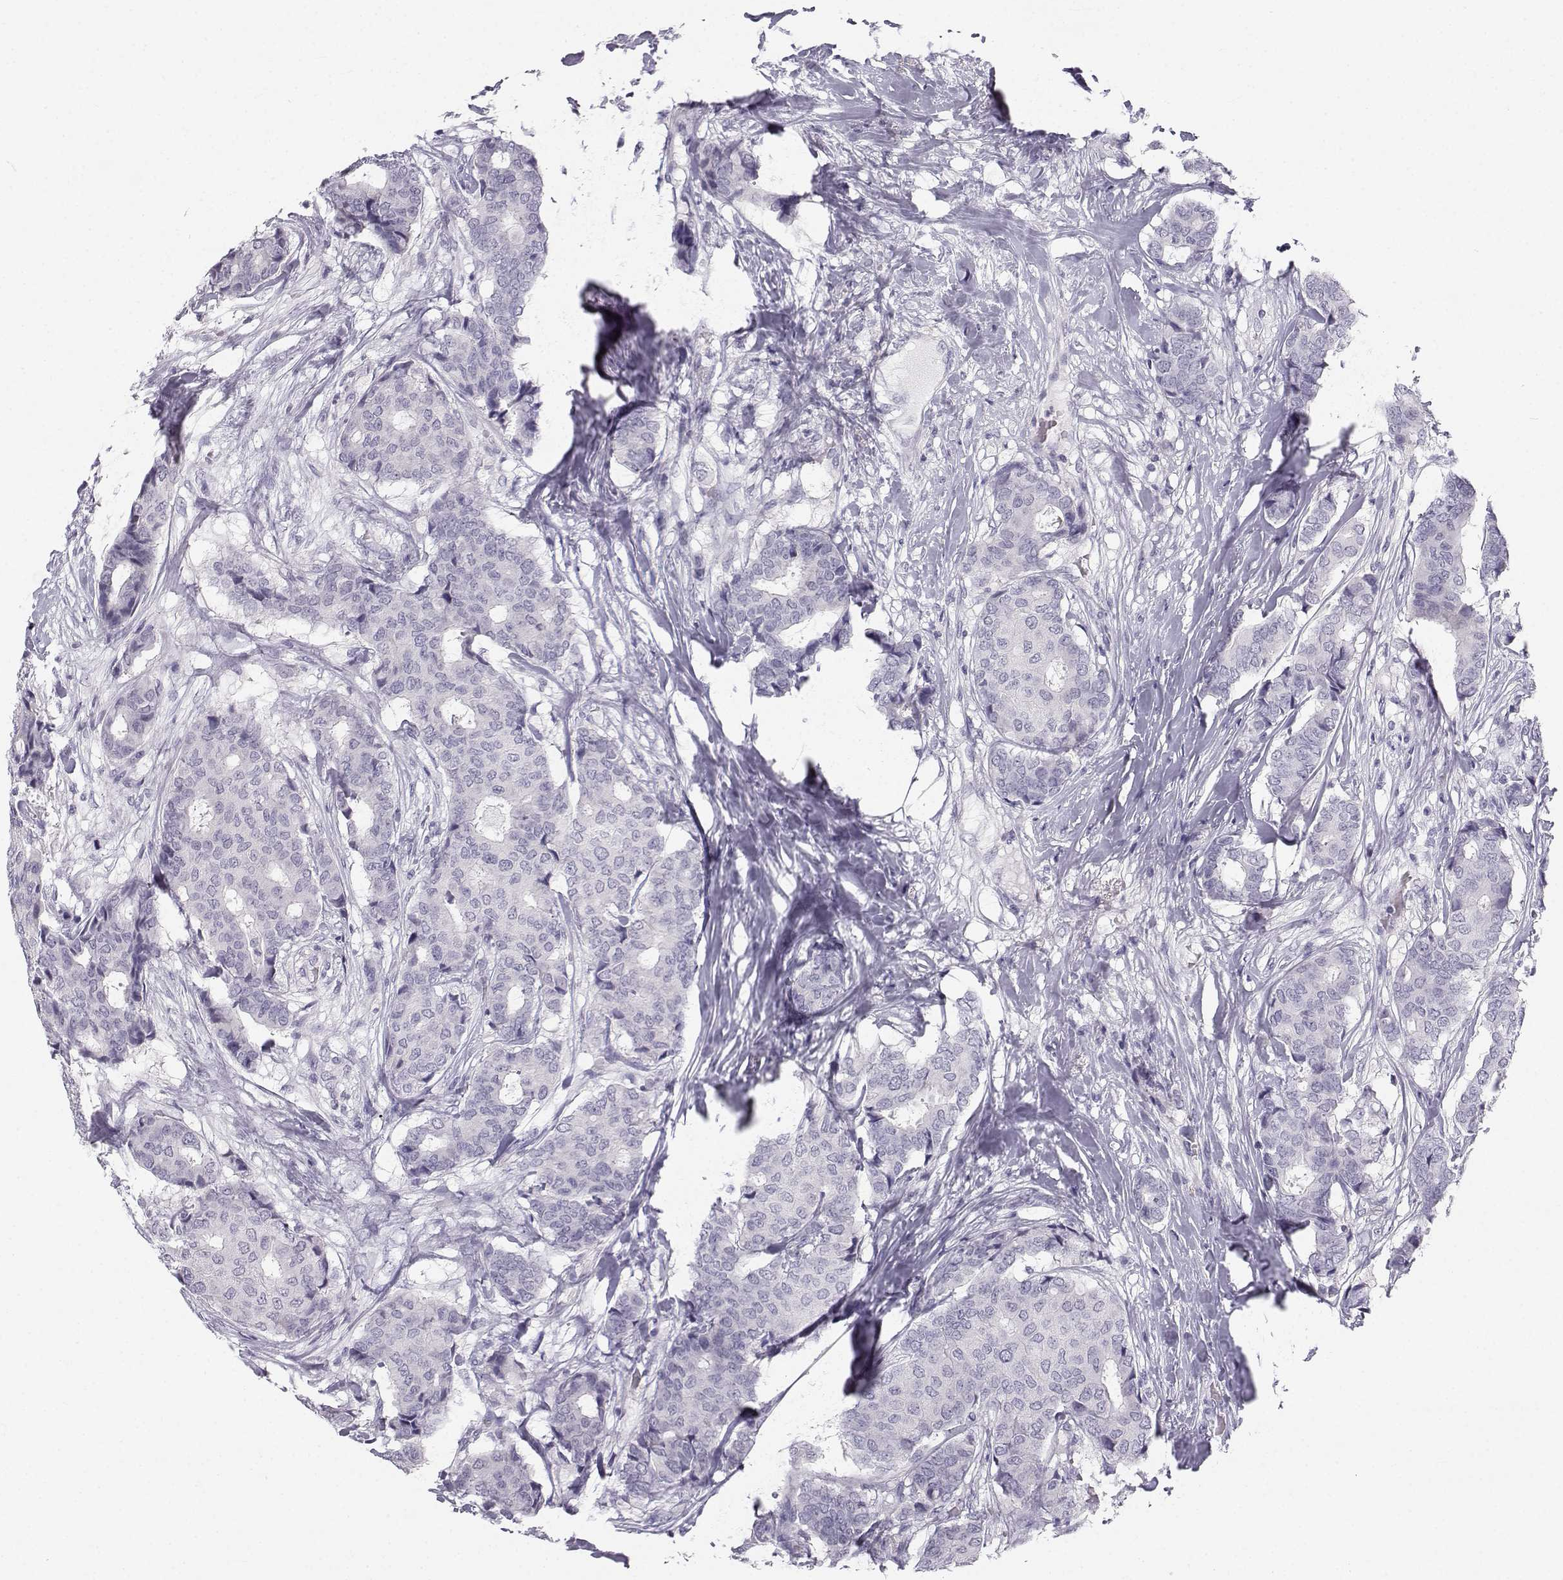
{"staining": {"intensity": "negative", "quantity": "none", "location": "none"}, "tissue": "breast cancer", "cell_type": "Tumor cells", "image_type": "cancer", "snomed": [{"axis": "morphology", "description": "Duct carcinoma"}, {"axis": "topography", "description": "Breast"}], "caption": "DAB immunohistochemical staining of human breast cancer (invasive ductal carcinoma) reveals no significant positivity in tumor cells.", "gene": "SYCE1", "patient": {"sex": "female", "age": 75}}